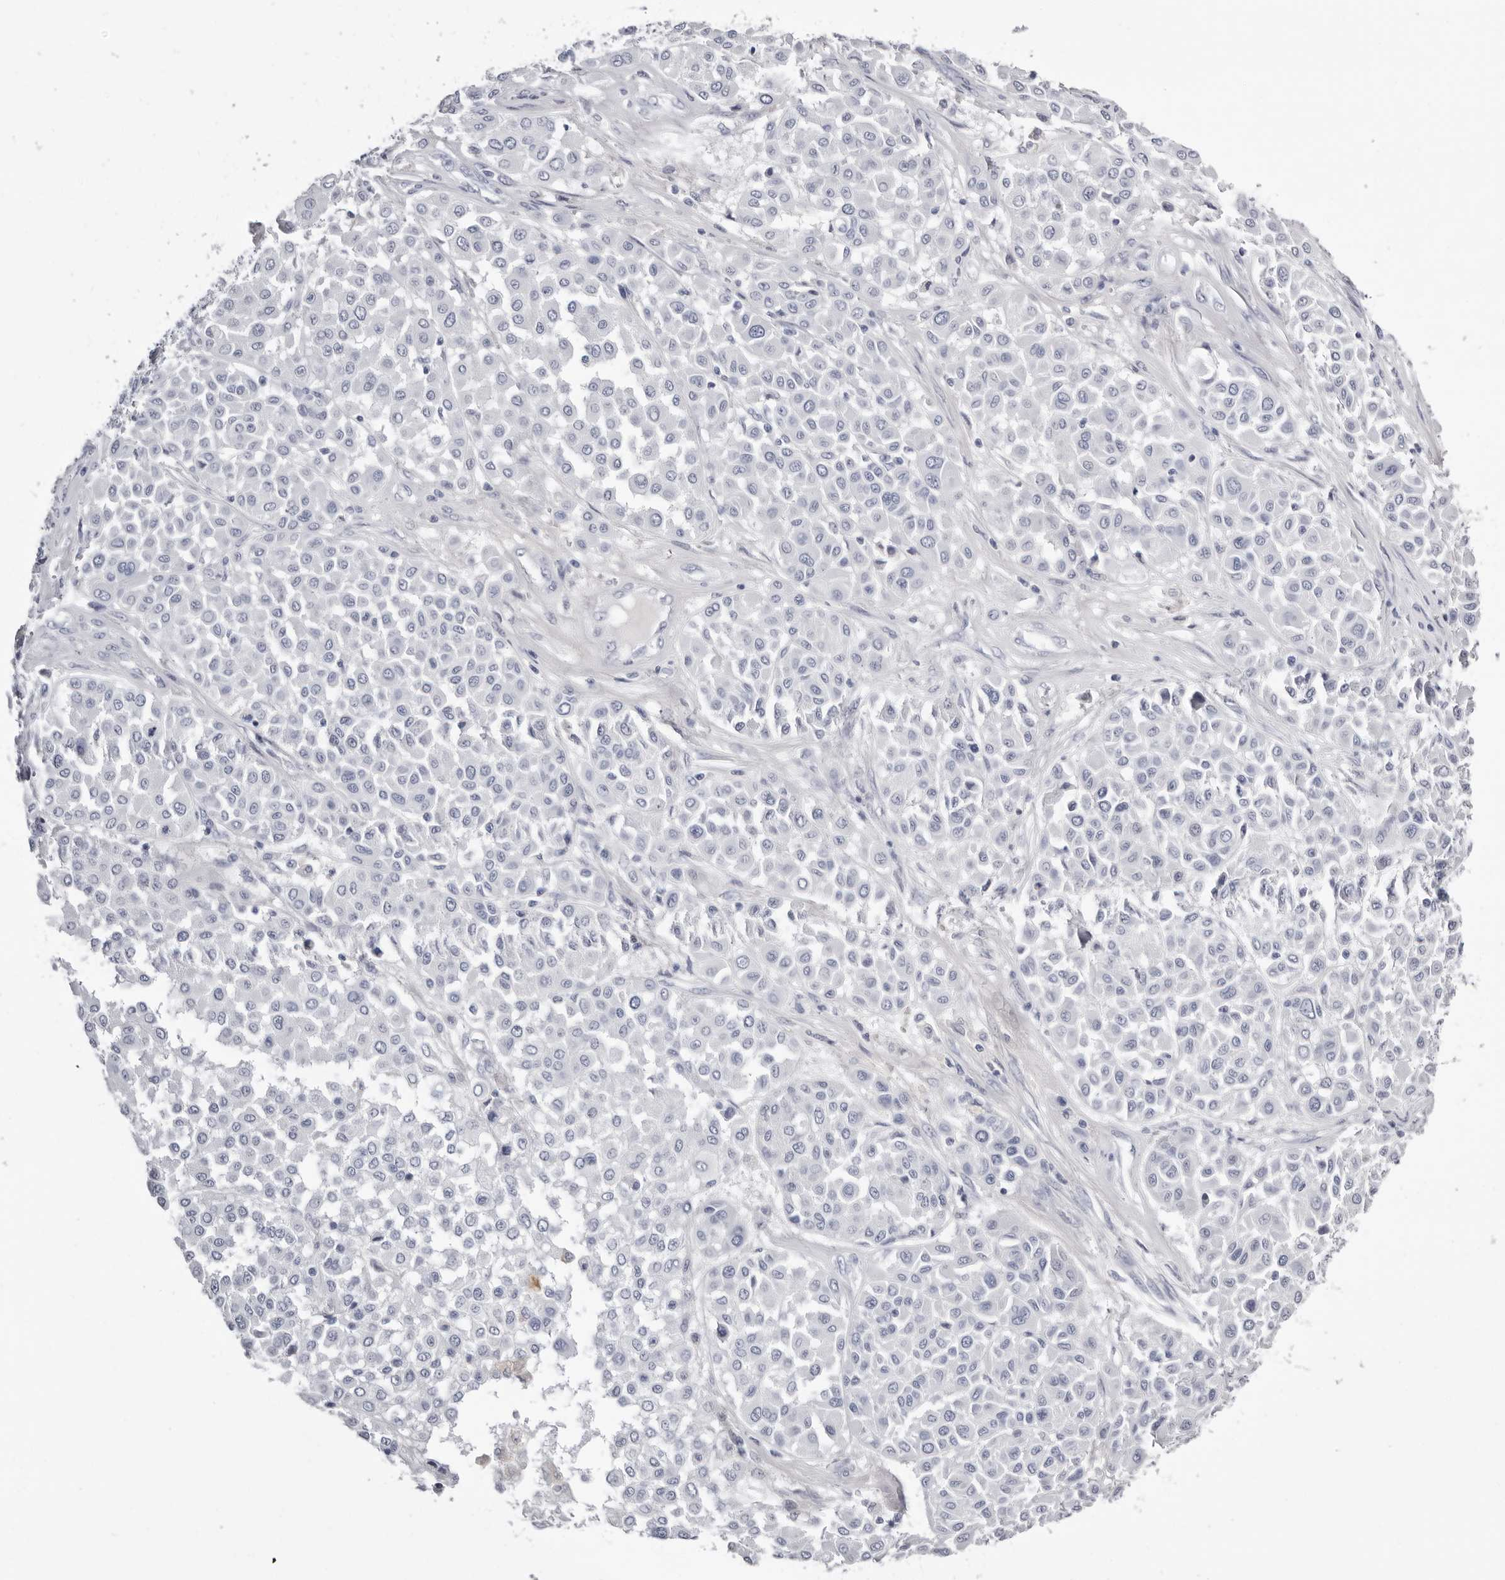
{"staining": {"intensity": "negative", "quantity": "none", "location": "none"}, "tissue": "melanoma", "cell_type": "Tumor cells", "image_type": "cancer", "snomed": [{"axis": "morphology", "description": "Malignant melanoma, Metastatic site"}, {"axis": "topography", "description": "Soft tissue"}], "caption": "High magnification brightfield microscopy of melanoma stained with DAB (brown) and counterstained with hematoxylin (blue): tumor cells show no significant expression.", "gene": "LPO", "patient": {"sex": "male", "age": 41}}